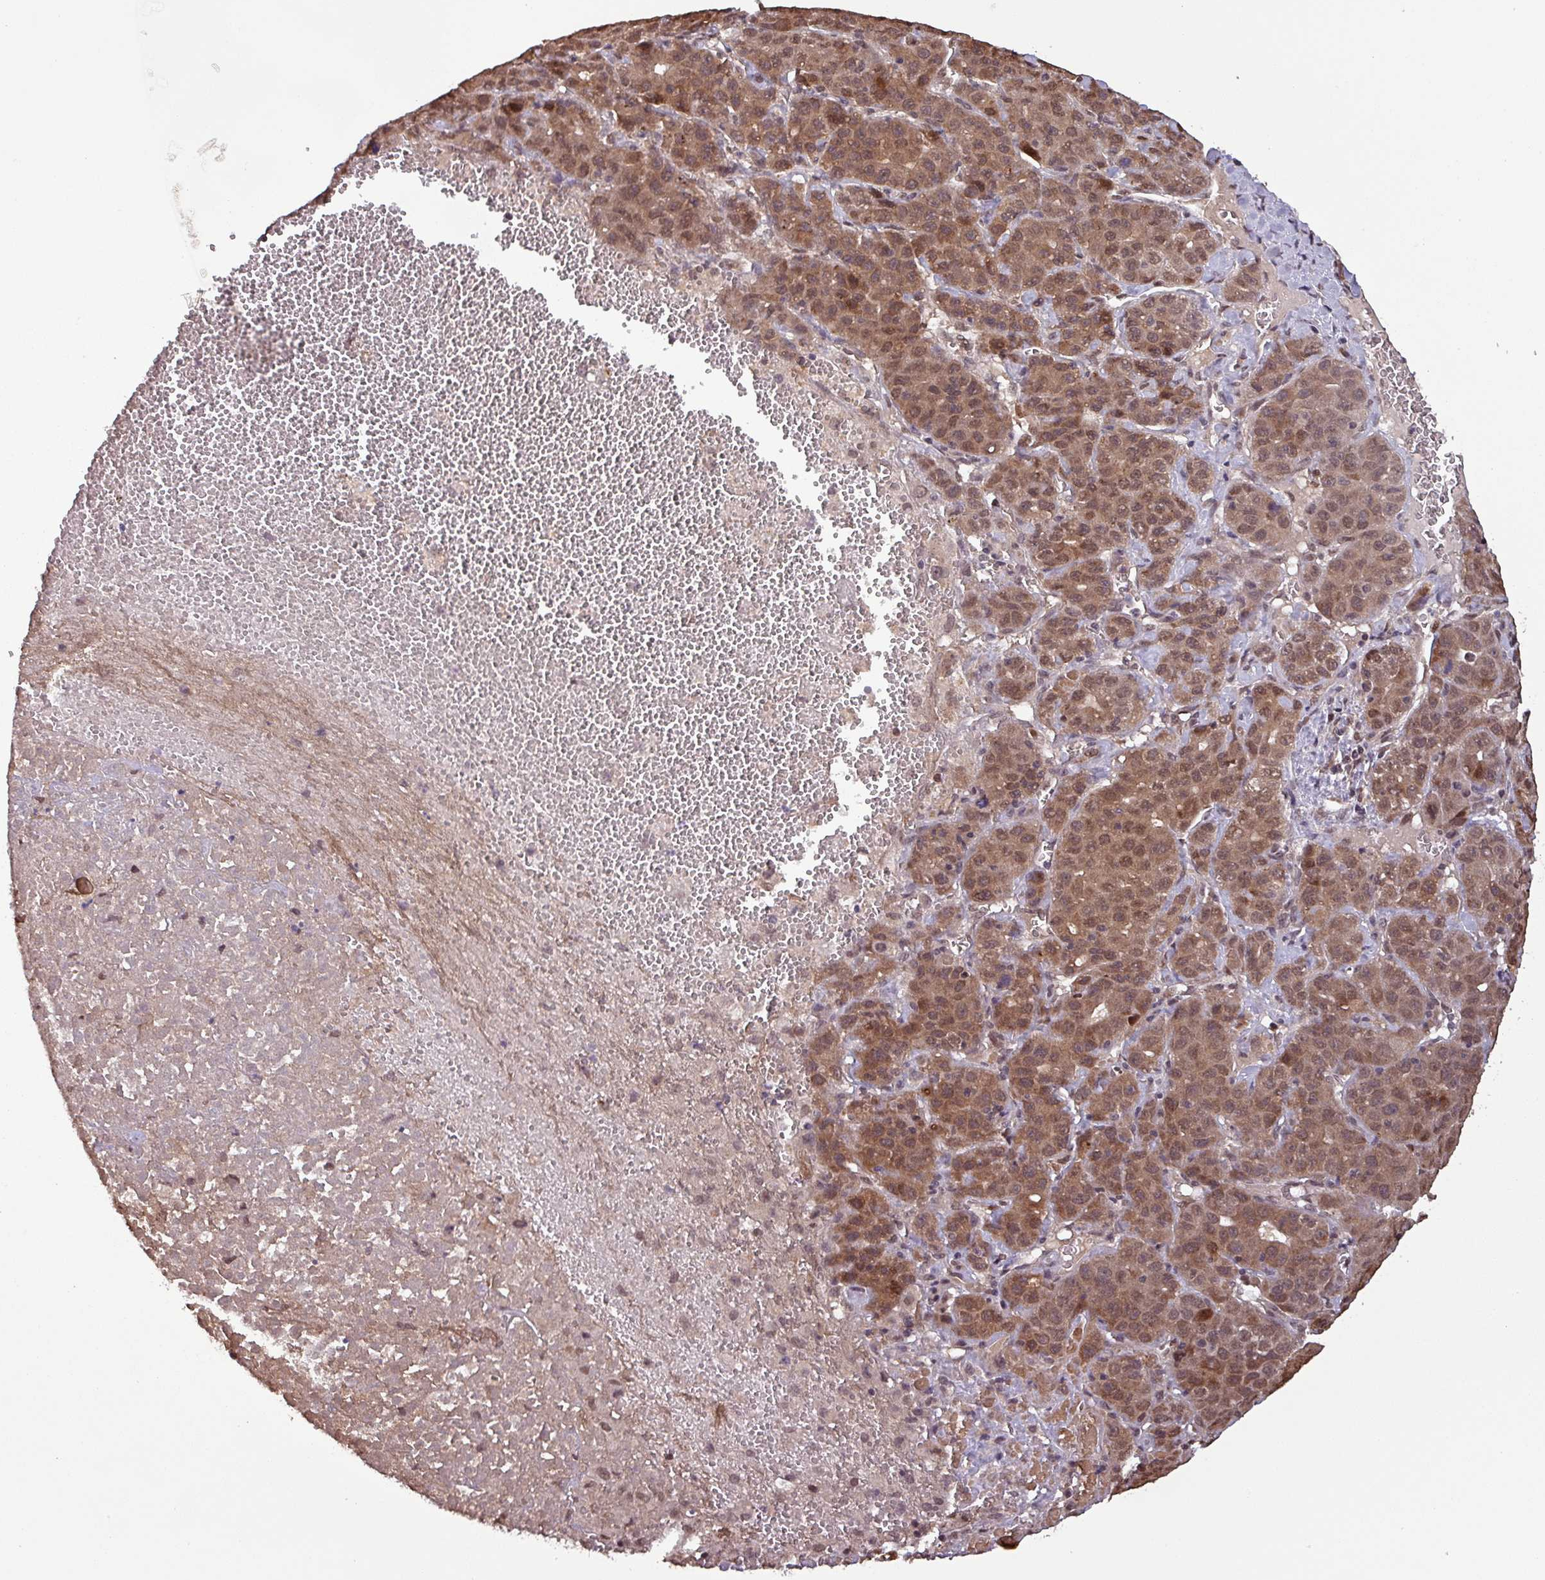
{"staining": {"intensity": "moderate", "quantity": ">75%", "location": "cytoplasmic/membranous,nuclear"}, "tissue": "liver cancer", "cell_type": "Tumor cells", "image_type": "cancer", "snomed": [{"axis": "morphology", "description": "Carcinoma, Hepatocellular, NOS"}, {"axis": "topography", "description": "Liver"}], "caption": "The photomicrograph displays immunohistochemical staining of liver hepatocellular carcinoma. There is moderate cytoplasmic/membranous and nuclear expression is identified in about >75% of tumor cells.", "gene": "NOB1", "patient": {"sex": "female", "age": 53}}